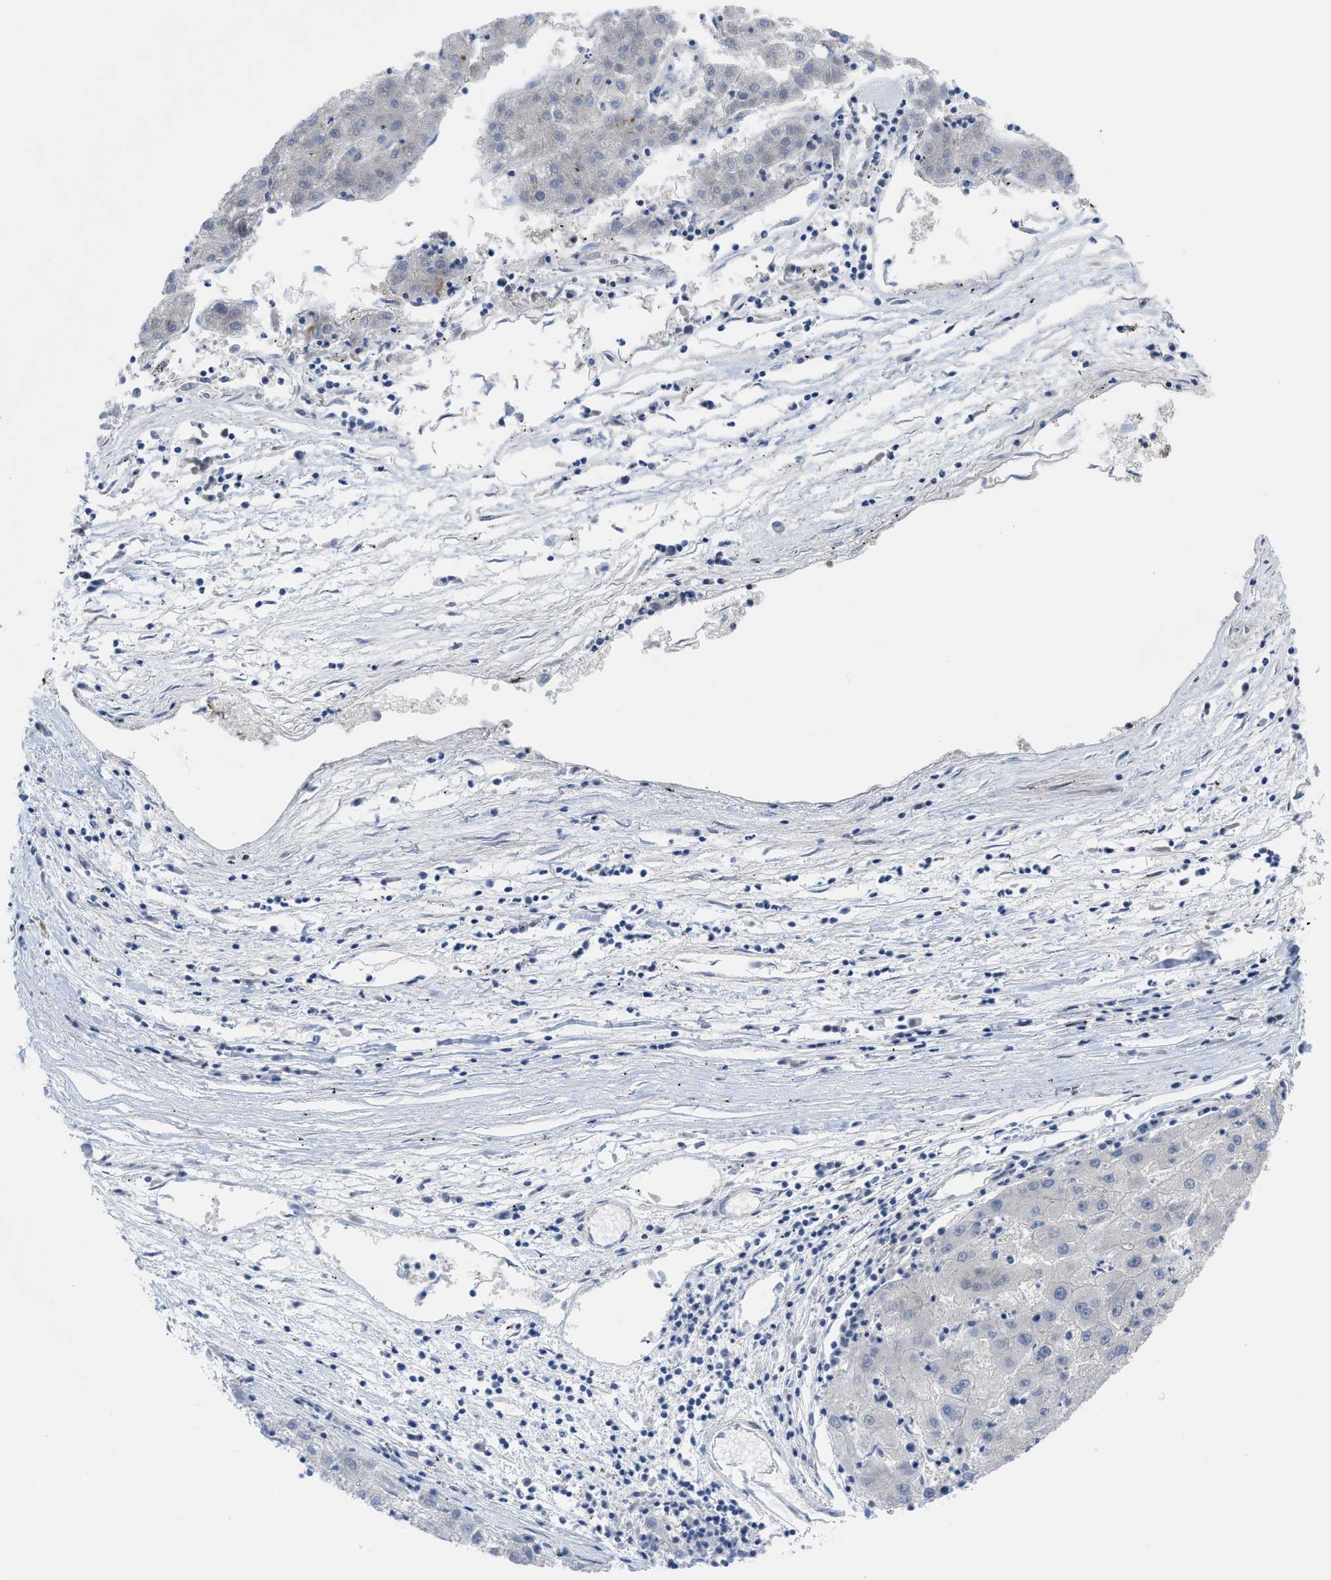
{"staining": {"intensity": "negative", "quantity": "none", "location": "none"}, "tissue": "liver cancer", "cell_type": "Tumor cells", "image_type": "cancer", "snomed": [{"axis": "morphology", "description": "Carcinoma, Hepatocellular, NOS"}, {"axis": "topography", "description": "Liver"}], "caption": "DAB immunohistochemical staining of human liver cancer reveals no significant positivity in tumor cells.", "gene": "LDAF1", "patient": {"sex": "male", "age": 72}}